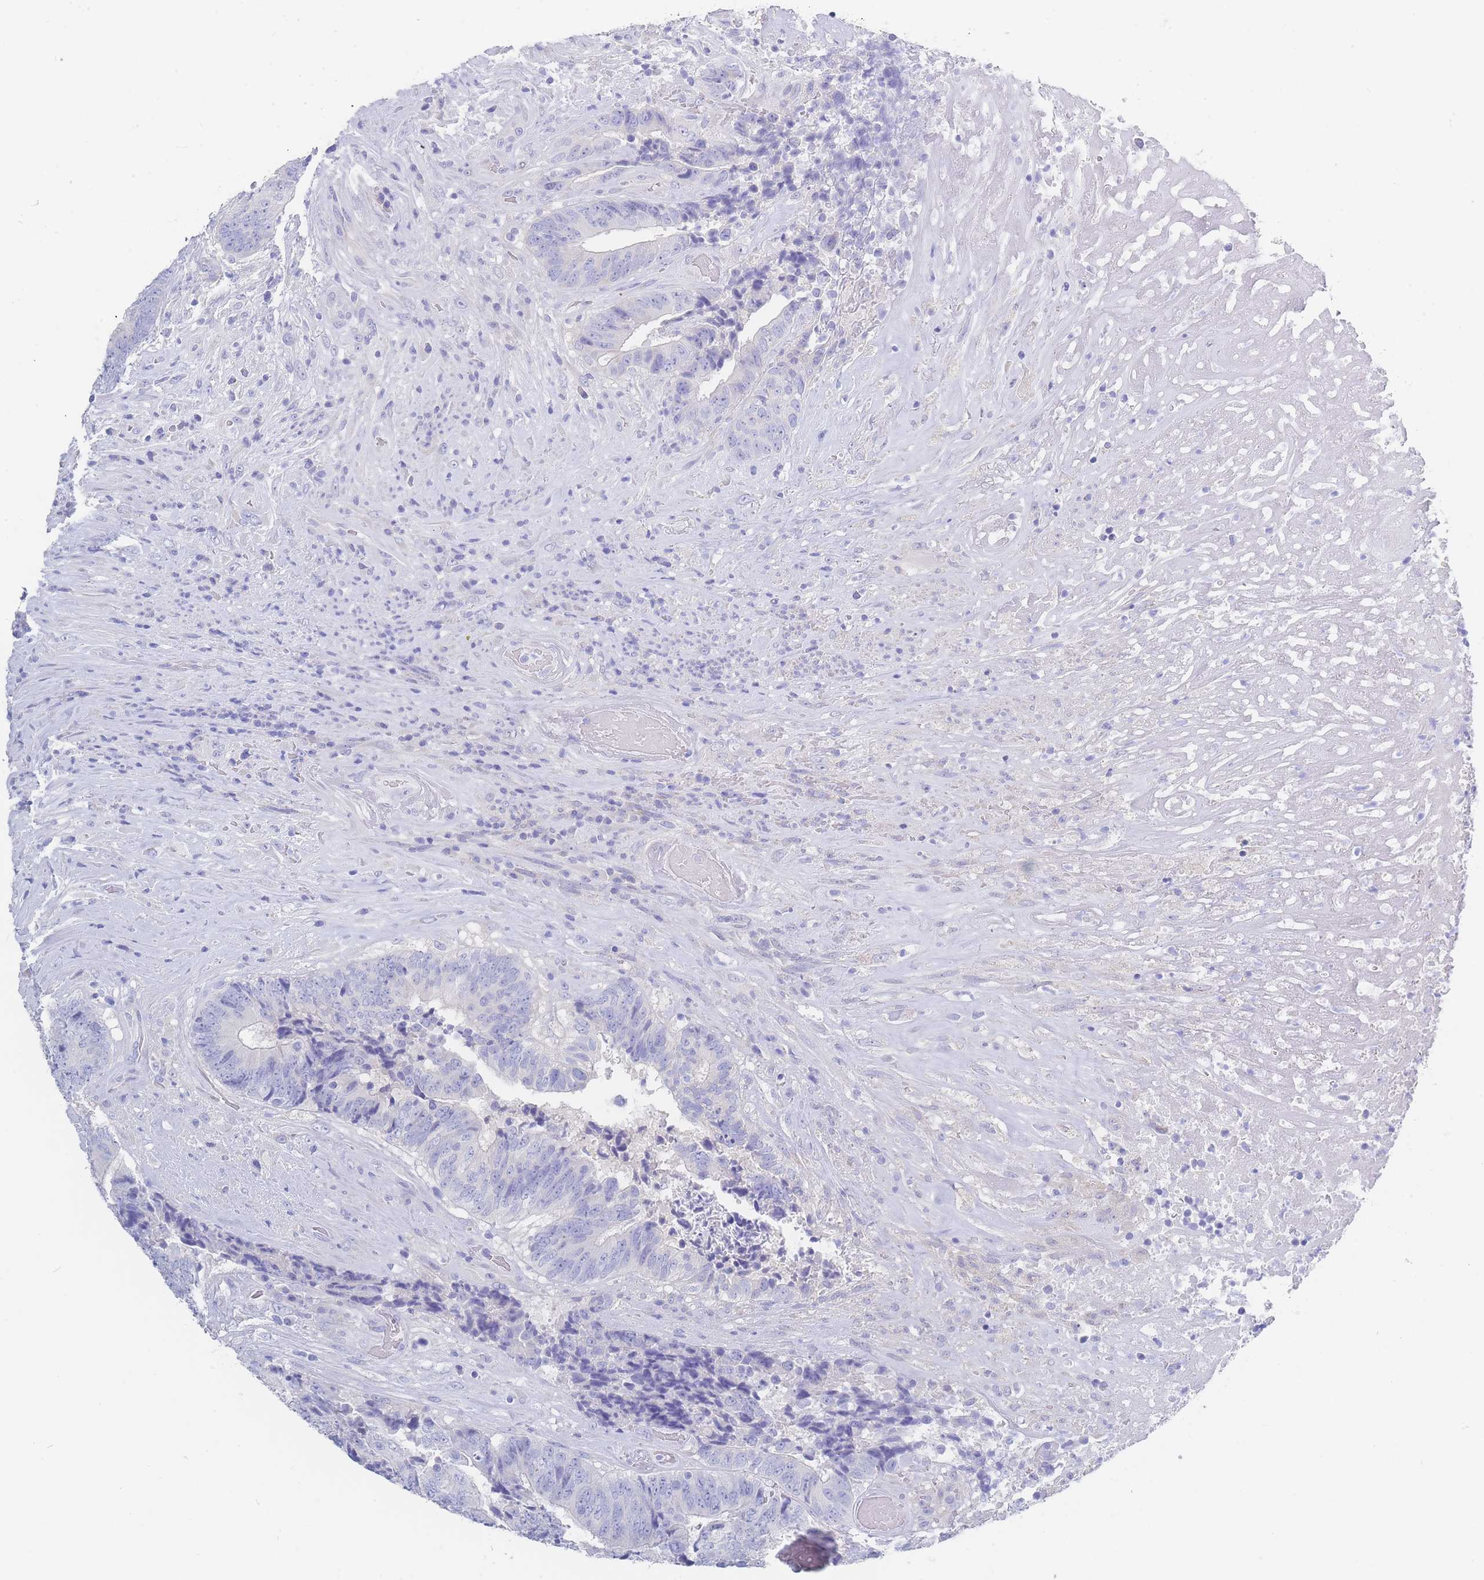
{"staining": {"intensity": "negative", "quantity": "none", "location": "none"}, "tissue": "colorectal cancer", "cell_type": "Tumor cells", "image_type": "cancer", "snomed": [{"axis": "morphology", "description": "Adenocarcinoma, NOS"}, {"axis": "topography", "description": "Rectum"}], "caption": "An immunohistochemistry (IHC) image of colorectal adenocarcinoma is shown. There is no staining in tumor cells of colorectal adenocarcinoma.", "gene": "LZTFL1", "patient": {"sex": "male", "age": 72}}